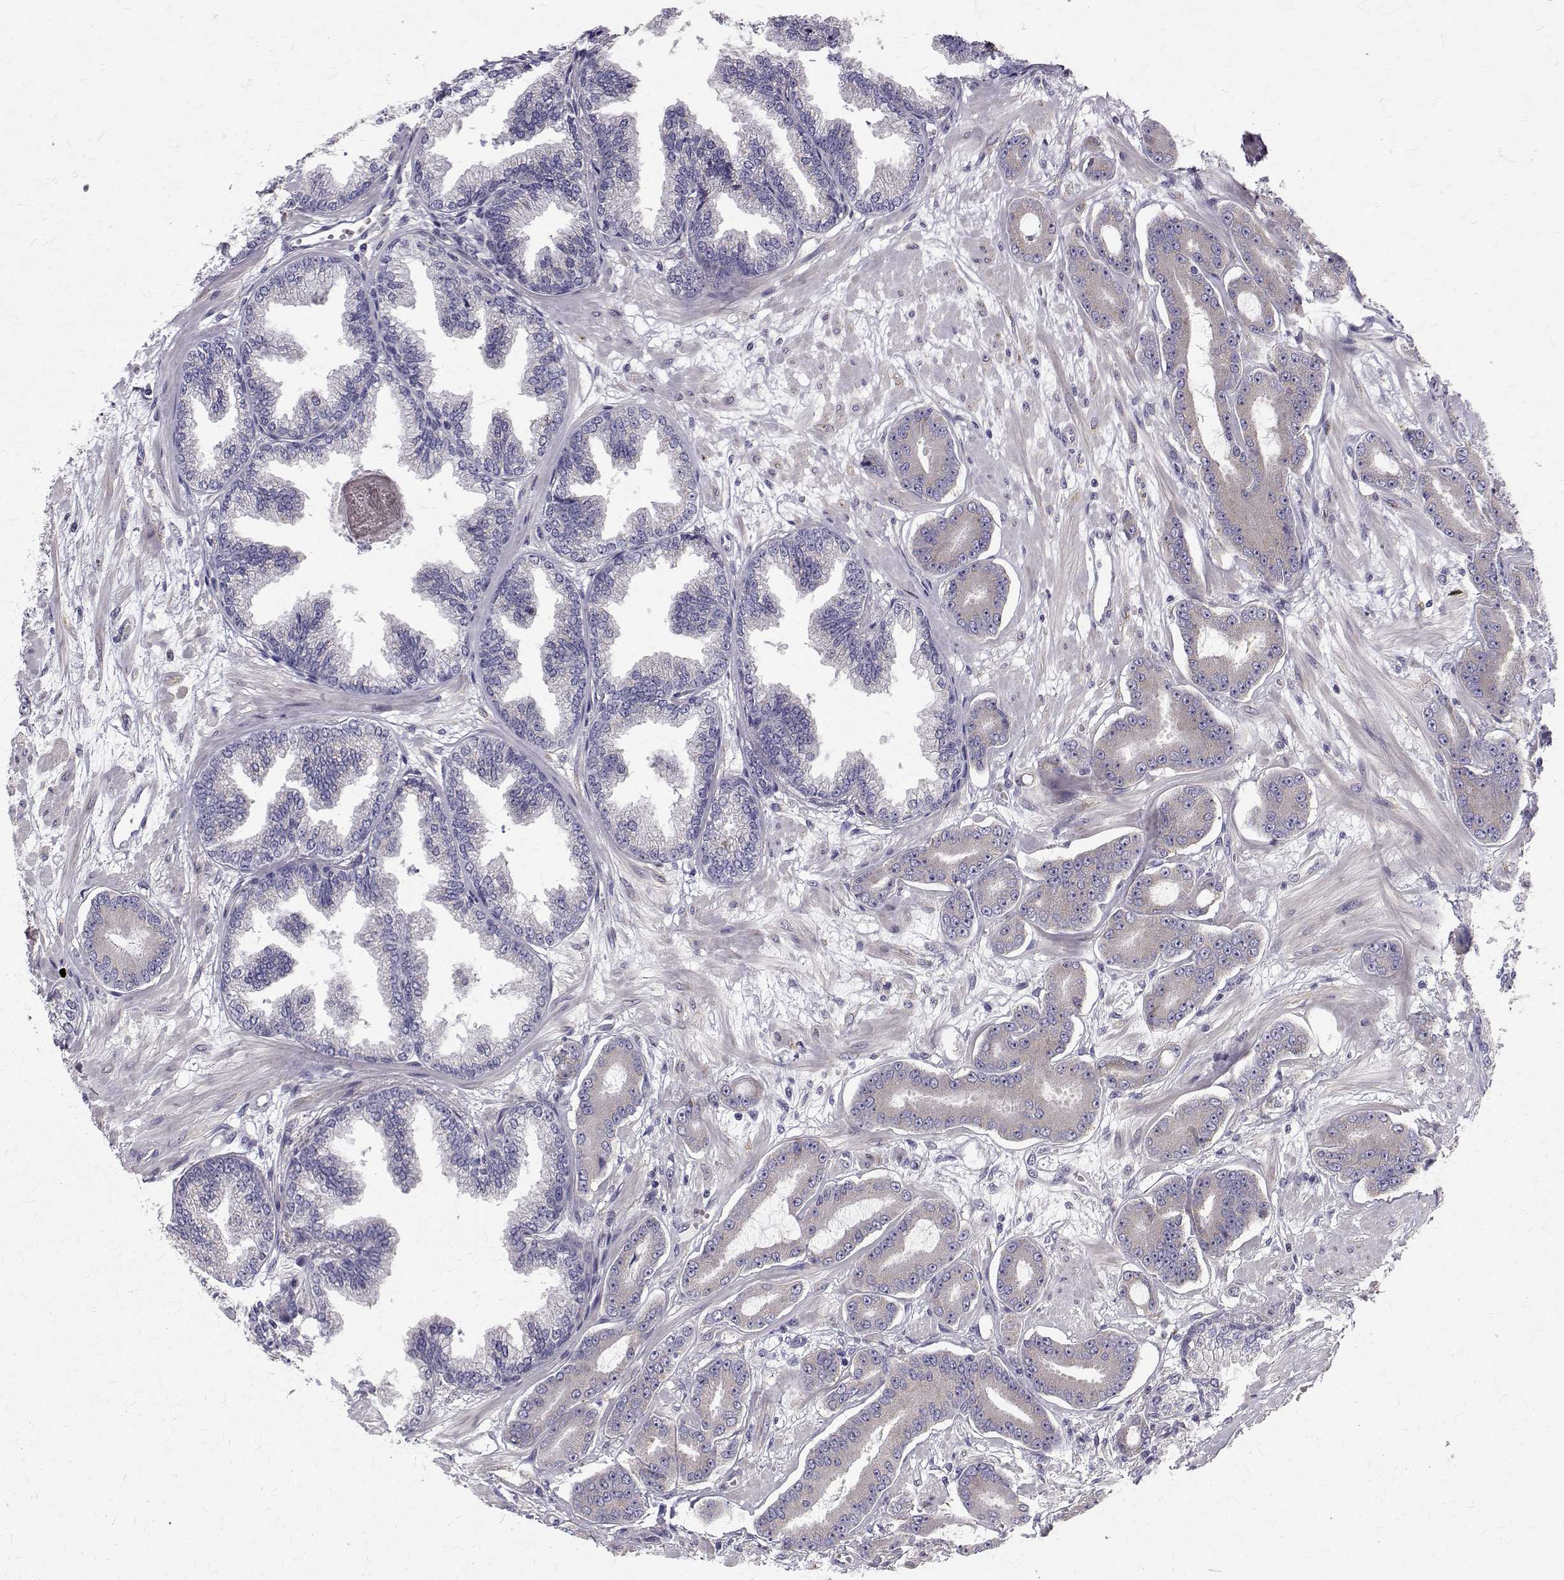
{"staining": {"intensity": "negative", "quantity": "none", "location": "none"}, "tissue": "prostate cancer", "cell_type": "Tumor cells", "image_type": "cancer", "snomed": [{"axis": "morphology", "description": "Adenocarcinoma, Low grade"}, {"axis": "topography", "description": "Prostate"}], "caption": "IHC micrograph of prostate cancer stained for a protein (brown), which exhibits no staining in tumor cells.", "gene": "ARFGAP1", "patient": {"sex": "male", "age": 64}}